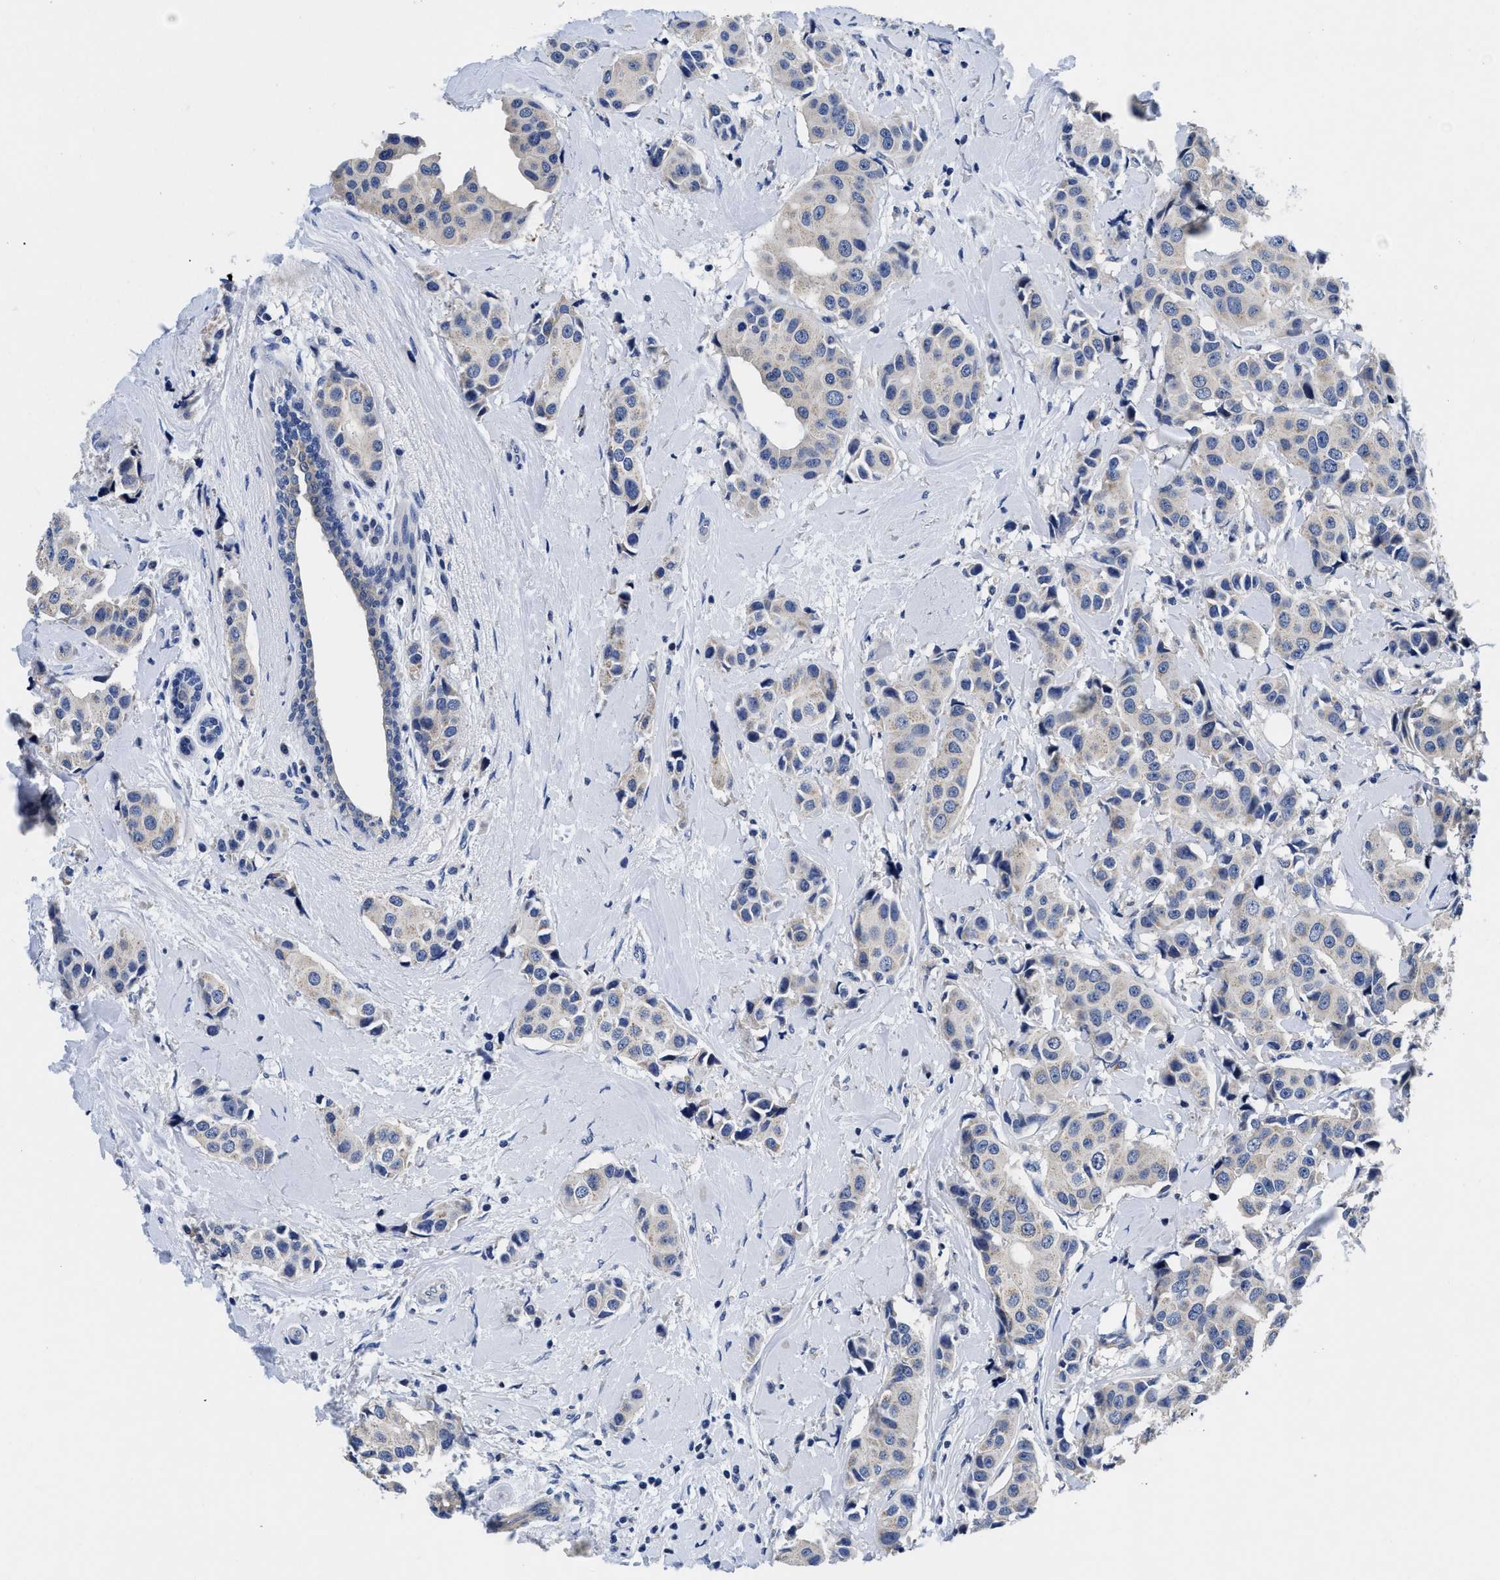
{"staining": {"intensity": "negative", "quantity": "none", "location": "none"}, "tissue": "breast cancer", "cell_type": "Tumor cells", "image_type": "cancer", "snomed": [{"axis": "morphology", "description": "Normal tissue, NOS"}, {"axis": "morphology", "description": "Duct carcinoma"}, {"axis": "topography", "description": "Breast"}], "caption": "Immunohistochemistry image of neoplastic tissue: human breast cancer (intraductal carcinoma) stained with DAB reveals no significant protein positivity in tumor cells. (DAB (3,3'-diaminobenzidine) immunohistochemistry, high magnification).", "gene": "SLC35F1", "patient": {"sex": "female", "age": 39}}